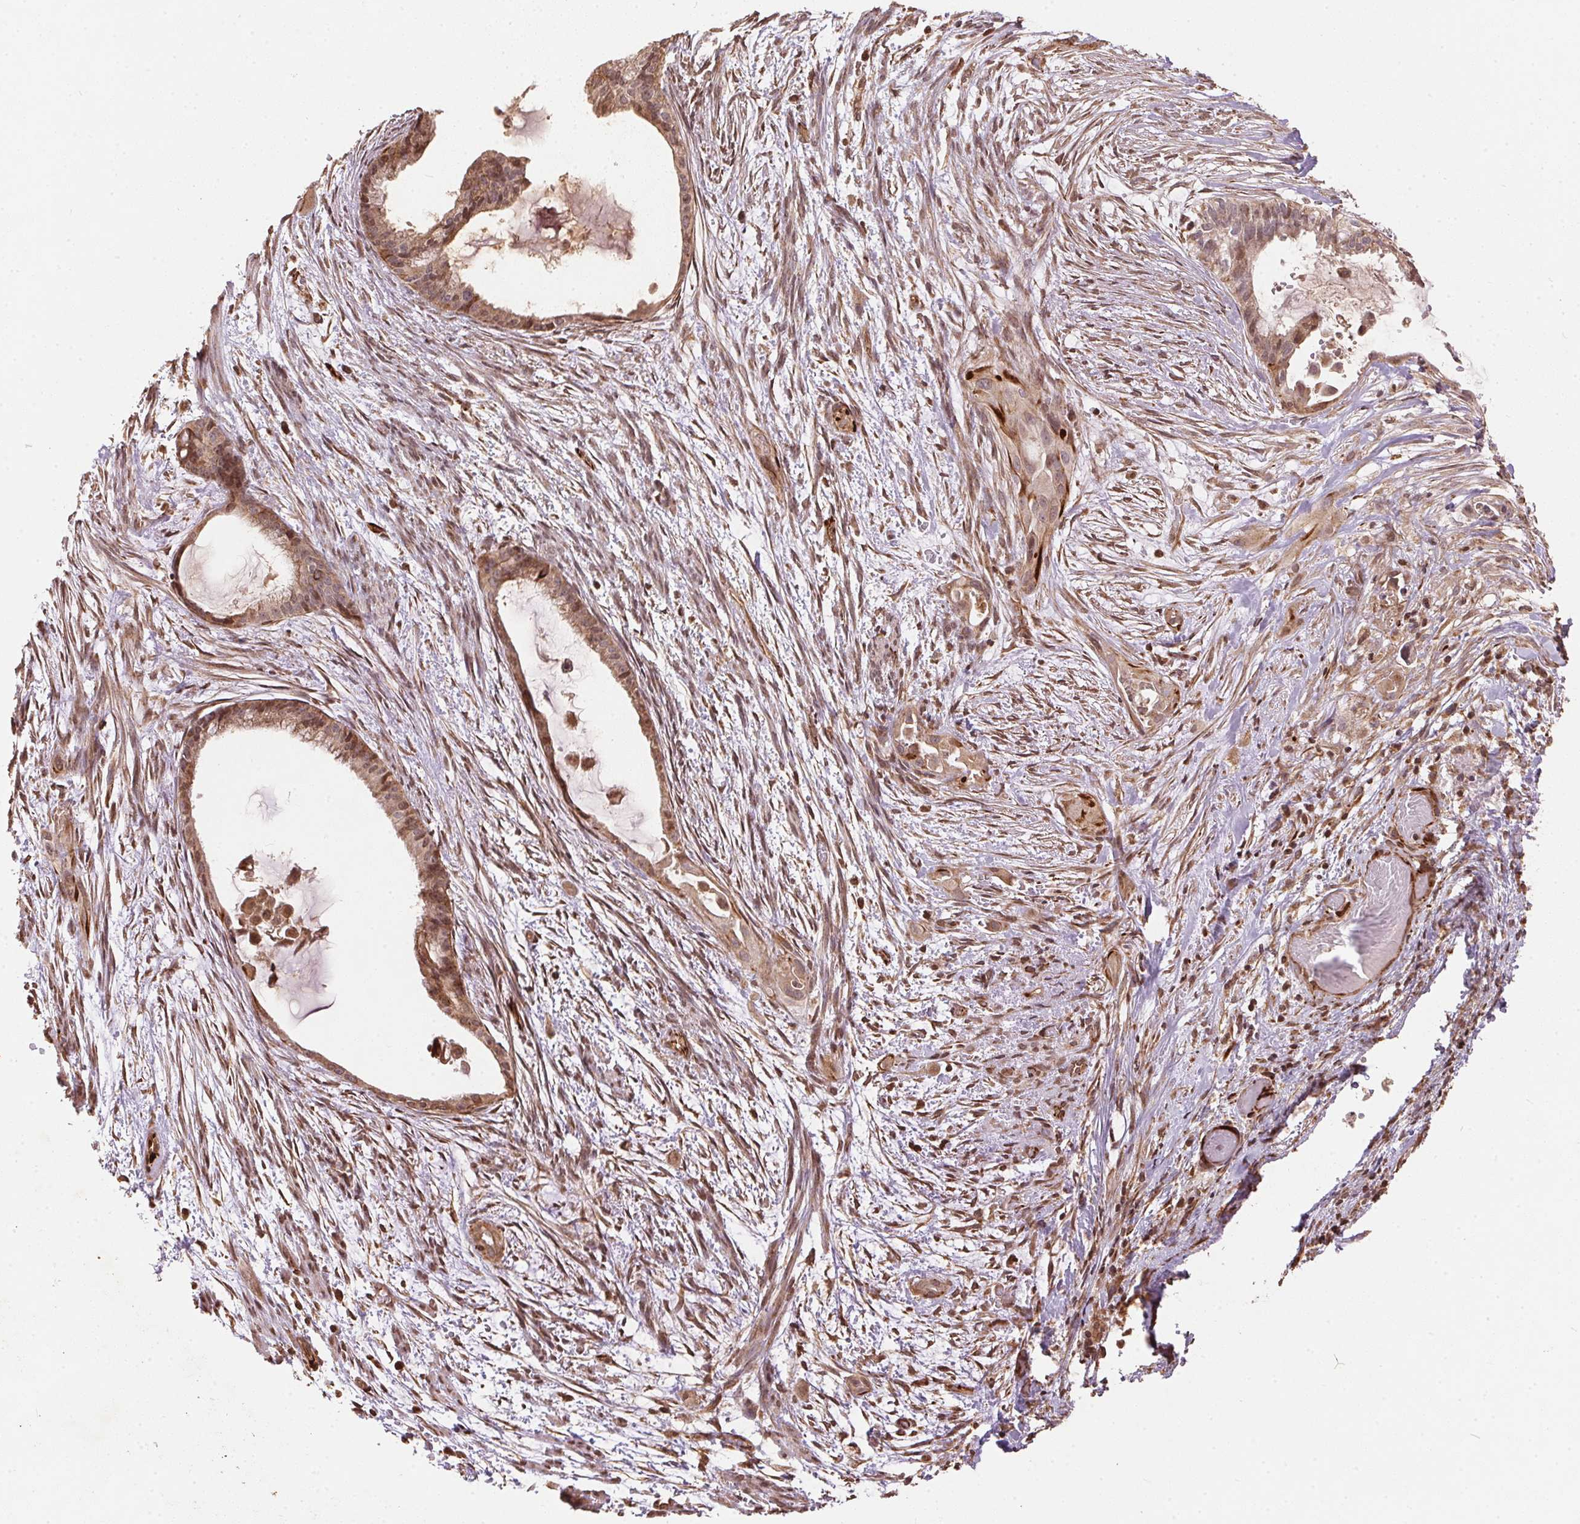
{"staining": {"intensity": "weak", "quantity": ">75%", "location": "cytoplasmic/membranous"}, "tissue": "endometrial cancer", "cell_type": "Tumor cells", "image_type": "cancer", "snomed": [{"axis": "morphology", "description": "Adenocarcinoma, NOS"}, {"axis": "topography", "description": "Endometrium"}], "caption": "The image demonstrates staining of endometrial cancer (adenocarcinoma), revealing weak cytoplasmic/membranous protein positivity (brown color) within tumor cells.", "gene": "SPRED2", "patient": {"sex": "female", "age": 86}}